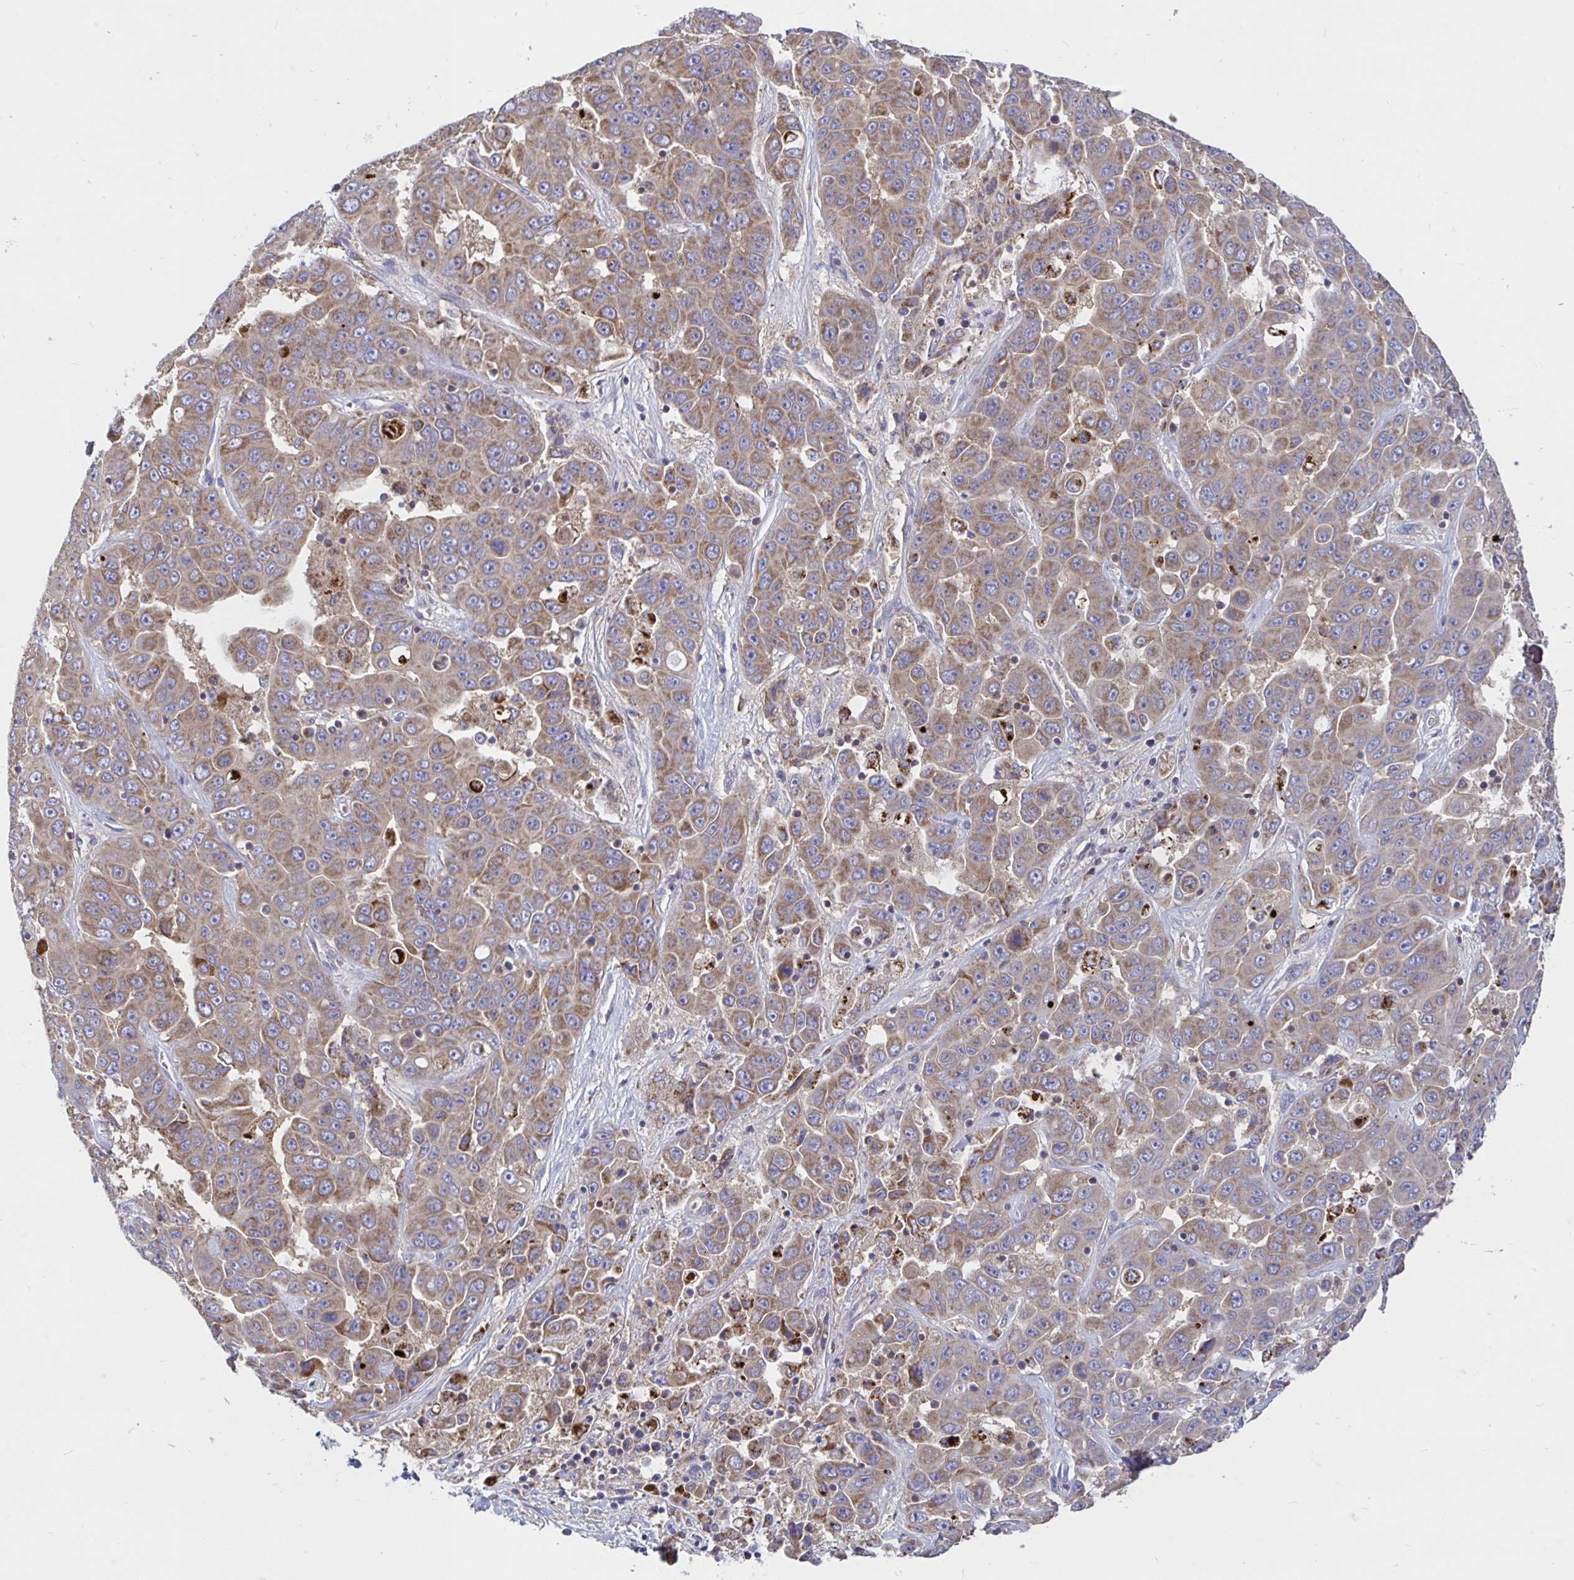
{"staining": {"intensity": "moderate", "quantity": ">75%", "location": "cytoplasmic/membranous"}, "tissue": "liver cancer", "cell_type": "Tumor cells", "image_type": "cancer", "snomed": [{"axis": "morphology", "description": "Cholangiocarcinoma"}, {"axis": "topography", "description": "Liver"}], "caption": "Human liver cancer stained with a protein marker reveals moderate staining in tumor cells.", "gene": "PRDX3", "patient": {"sex": "female", "age": 52}}